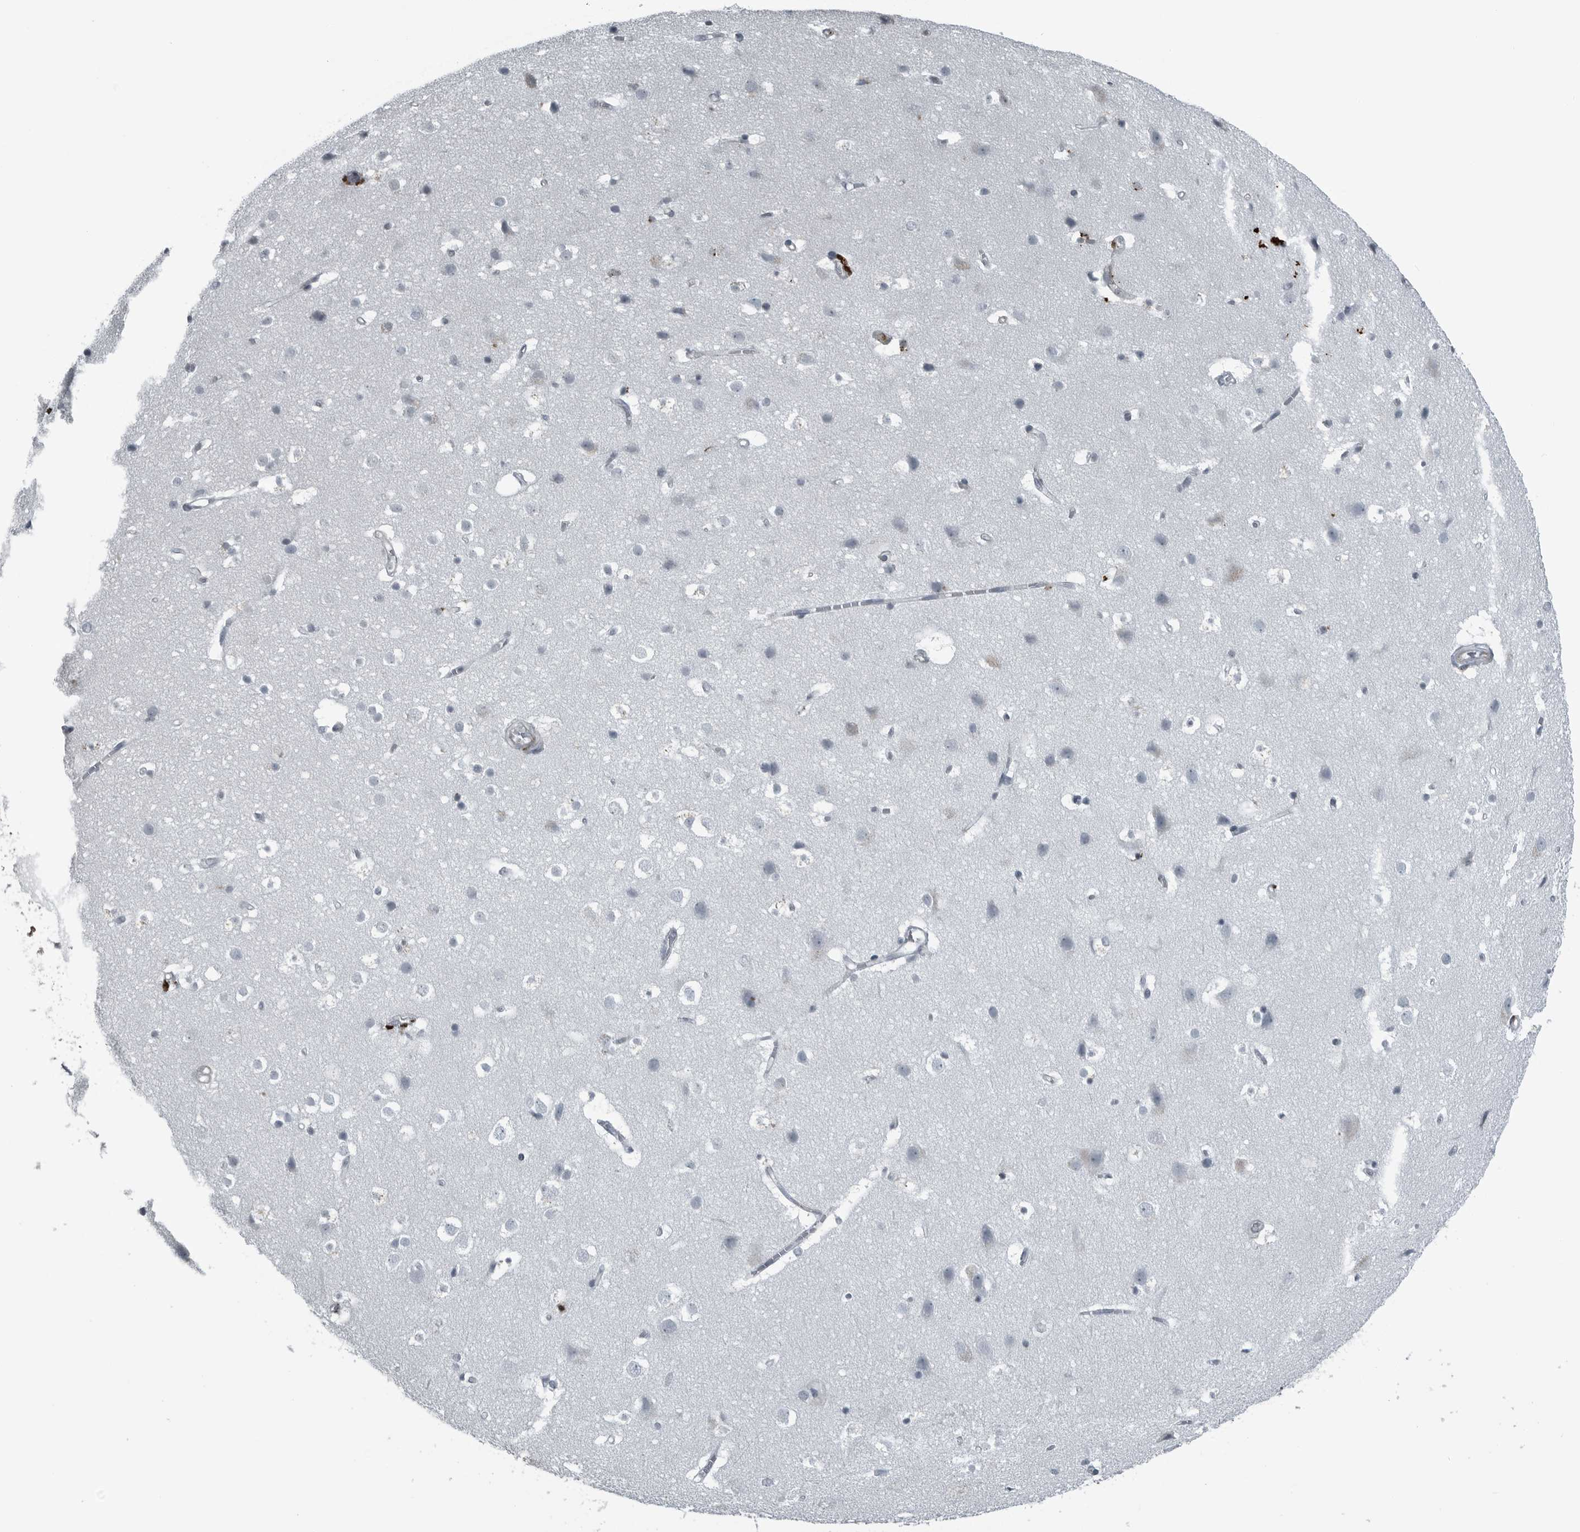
{"staining": {"intensity": "negative", "quantity": "none", "location": "none"}, "tissue": "cerebral cortex", "cell_type": "Endothelial cells", "image_type": "normal", "snomed": [{"axis": "morphology", "description": "Normal tissue, NOS"}, {"axis": "topography", "description": "Cerebral cortex"}], "caption": "The IHC micrograph has no significant positivity in endothelial cells of cerebral cortex. Brightfield microscopy of IHC stained with DAB (brown) and hematoxylin (blue), captured at high magnification.", "gene": "GAK", "patient": {"sex": "male", "age": 54}}